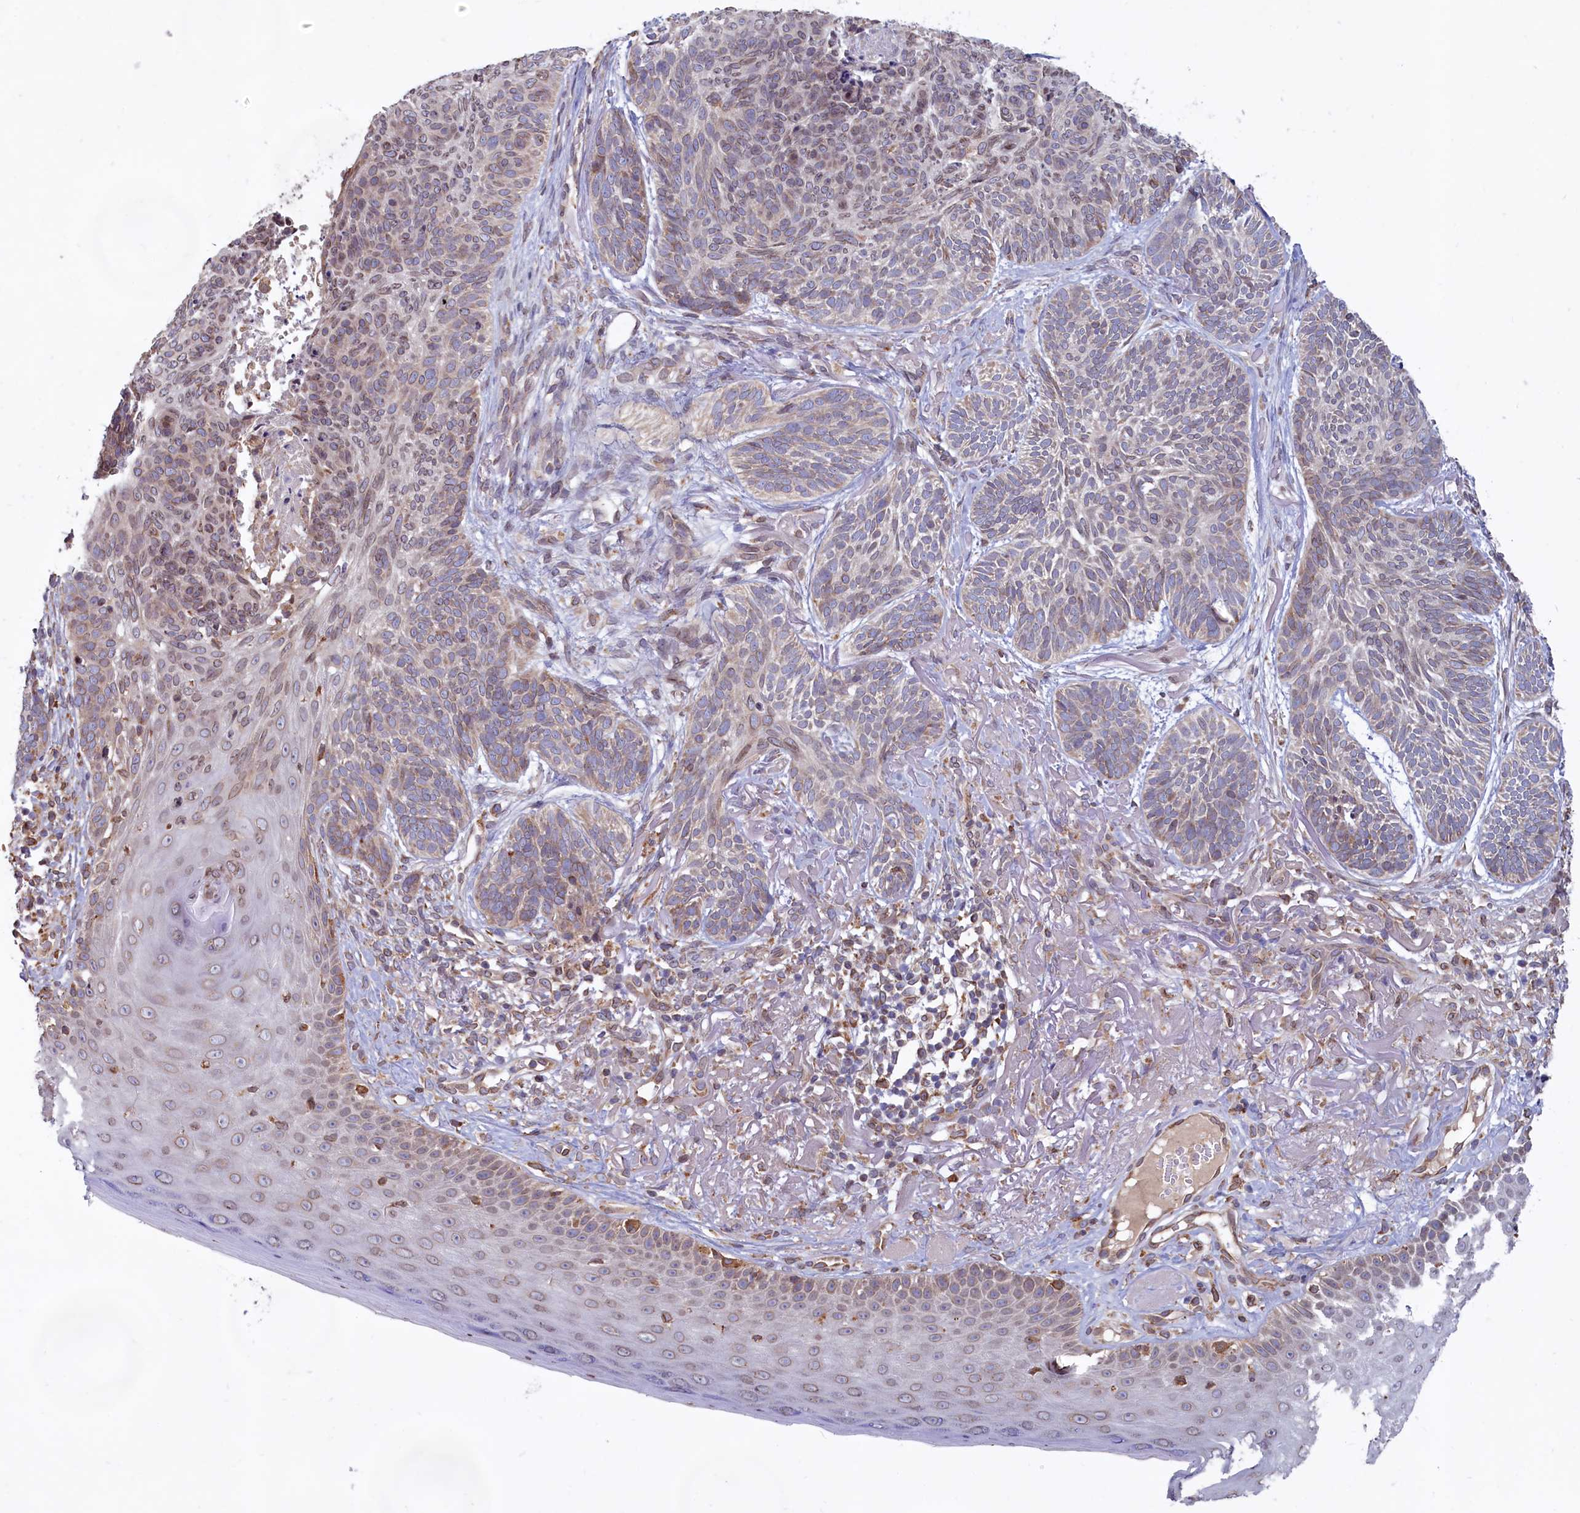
{"staining": {"intensity": "weak", "quantity": "25%-75%", "location": "cytoplasmic/membranous"}, "tissue": "skin cancer", "cell_type": "Tumor cells", "image_type": "cancer", "snomed": [{"axis": "morphology", "description": "Normal tissue, NOS"}, {"axis": "morphology", "description": "Basal cell carcinoma"}, {"axis": "topography", "description": "Skin"}], "caption": "An immunohistochemistry image of tumor tissue is shown. Protein staining in brown highlights weak cytoplasmic/membranous positivity in skin cancer within tumor cells. (DAB = brown stain, brightfield microscopy at high magnification).", "gene": "TBC1D19", "patient": {"sex": "male", "age": 66}}